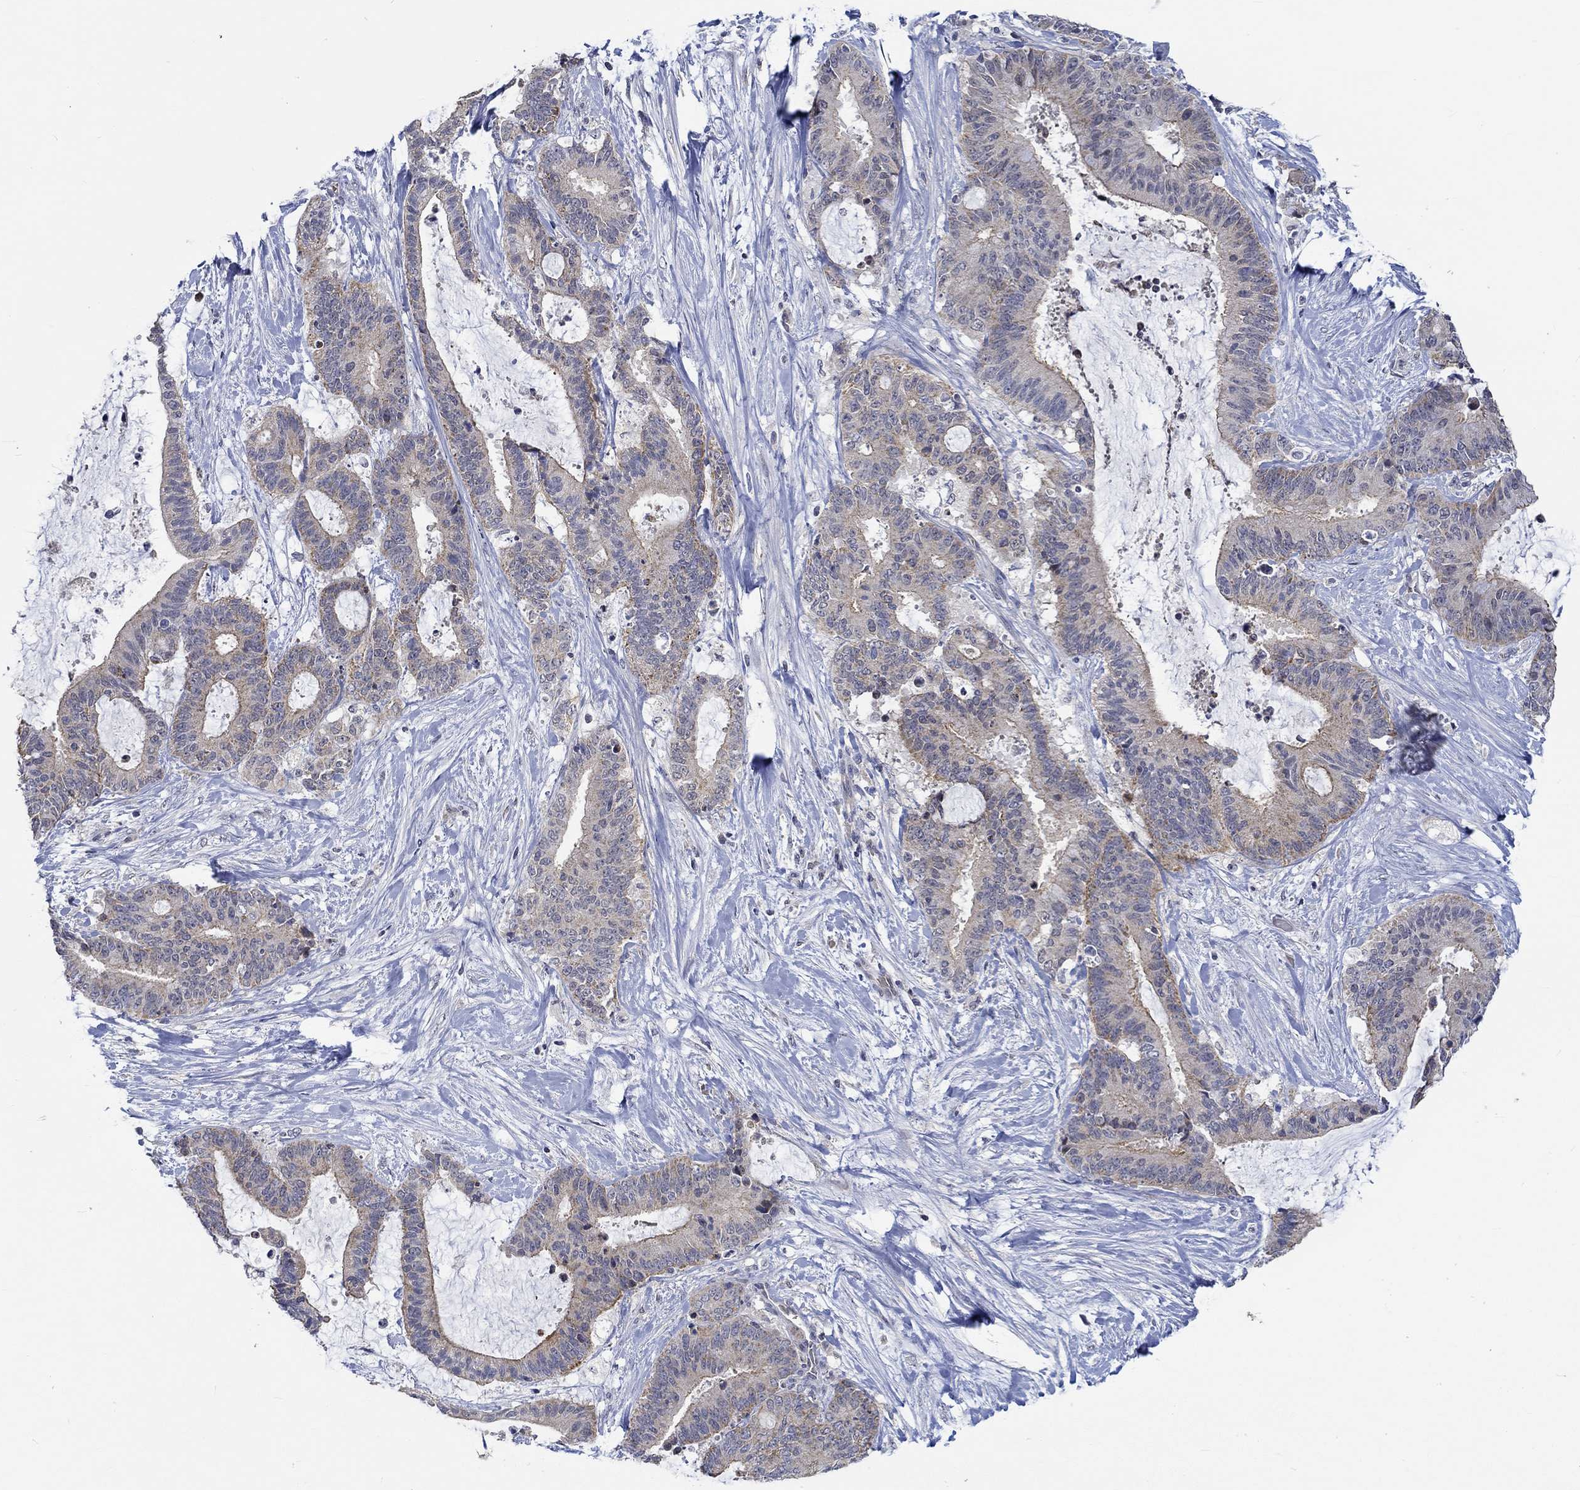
{"staining": {"intensity": "strong", "quantity": "<25%", "location": "cytoplasmic/membranous"}, "tissue": "liver cancer", "cell_type": "Tumor cells", "image_type": "cancer", "snomed": [{"axis": "morphology", "description": "Cholangiocarcinoma"}, {"axis": "topography", "description": "Liver"}], "caption": "Human liver cancer stained with a brown dye exhibits strong cytoplasmic/membranous positive expression in about <25% of tumor cells.", "gene": "WASF1", "patient": {"sex": "female", "age": 73}}